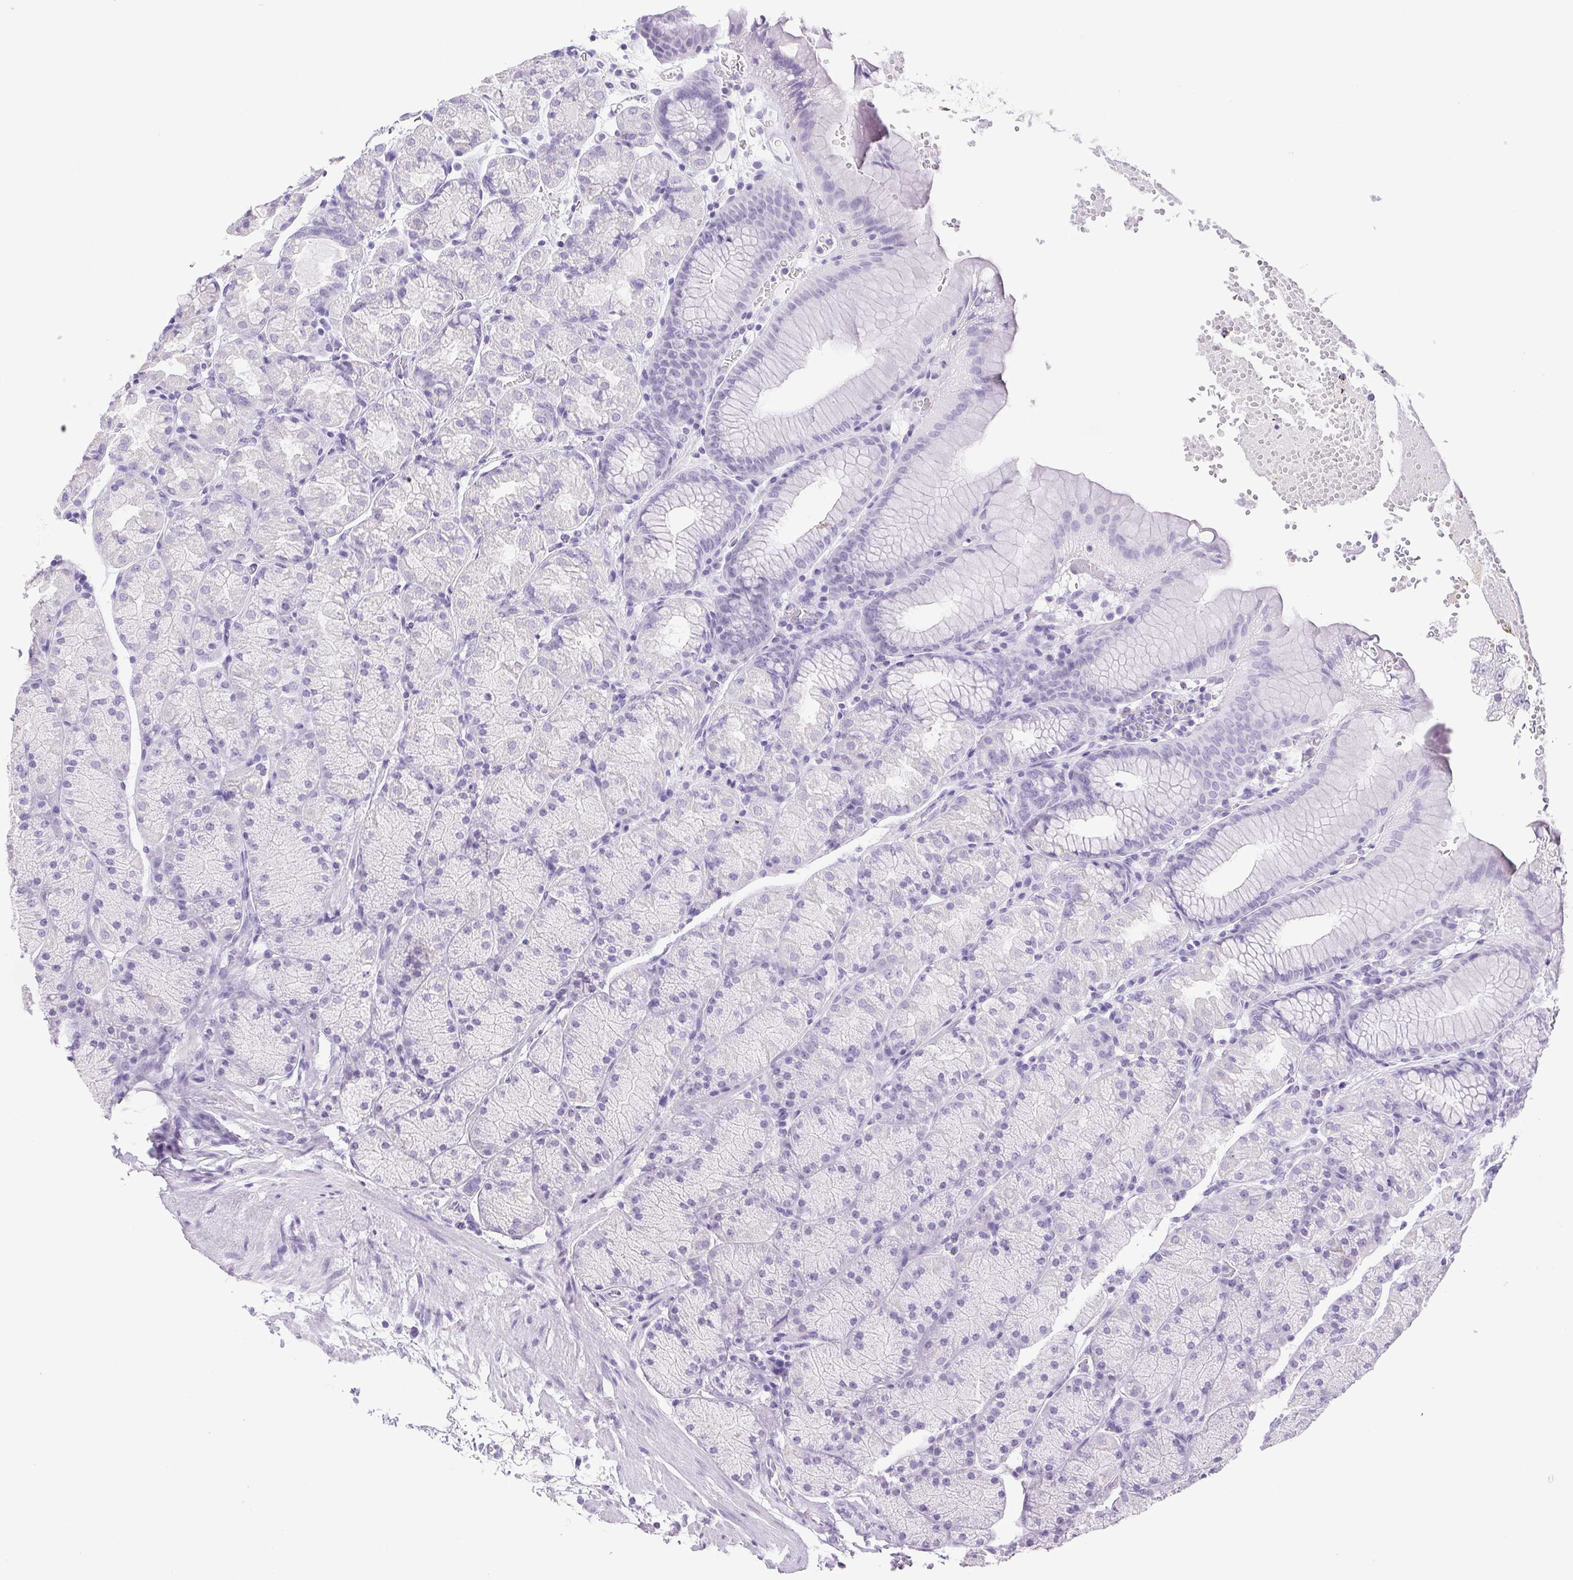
{"staining": {"intensity": "negative", "quantity": "none", "location": "none"}, "tissue": "stomach", "cell_type": "Glandular cells", "image_type": "normal", "snomed": [{"axis": "morphology", "description": "Normal tissue, NOS"}, {"axis": "topography", "description": "Stomach, upper"}, {"axis": "topography", "description": "Stomach"}], "caption": "Micrograph shows no significant protein staining in glandular cells of benign stomach.", "gene": "HLA", "patient": {"sex": "male", "age": 76}}